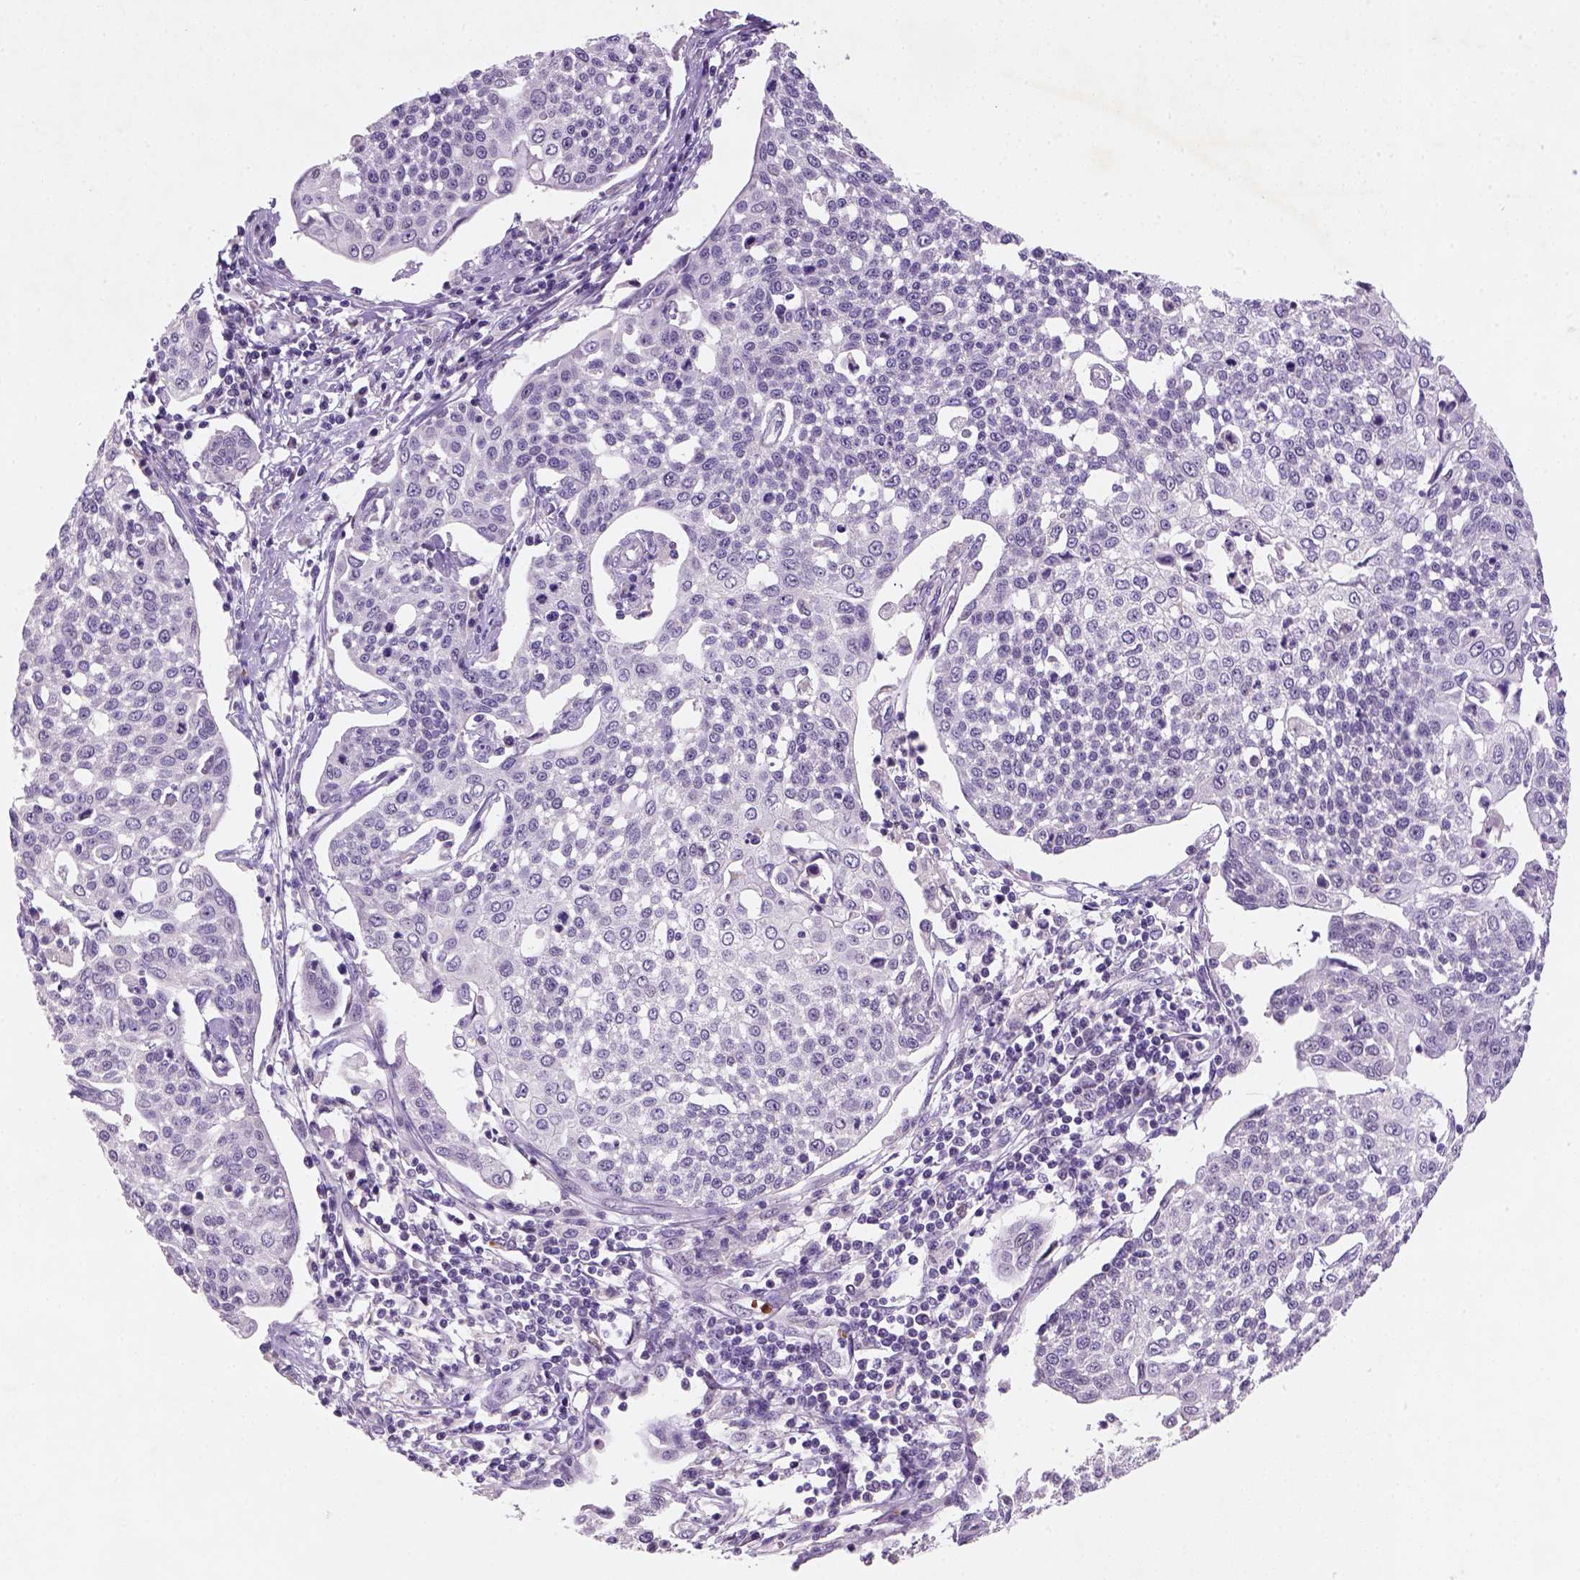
{"staining": {"intensity": "negative", "quantity": "none", "location": "none"}, "tissue": "cervical cancer", "cell_type": "Tumor cells", "image_type": "cancer", "snomed": [{"axis": "morphology", "description": "Squamous cell carcinoma, NOS"}, {"axis": "topography", "description": "Cervix"}], "caption": "This is an IHC micrograph of human cervical cancer (squamous cell carcinoma). There is no positivity in tumor cells.", "gene": "ZMAT4", "patient": {"sex": "female", "age": 34}}